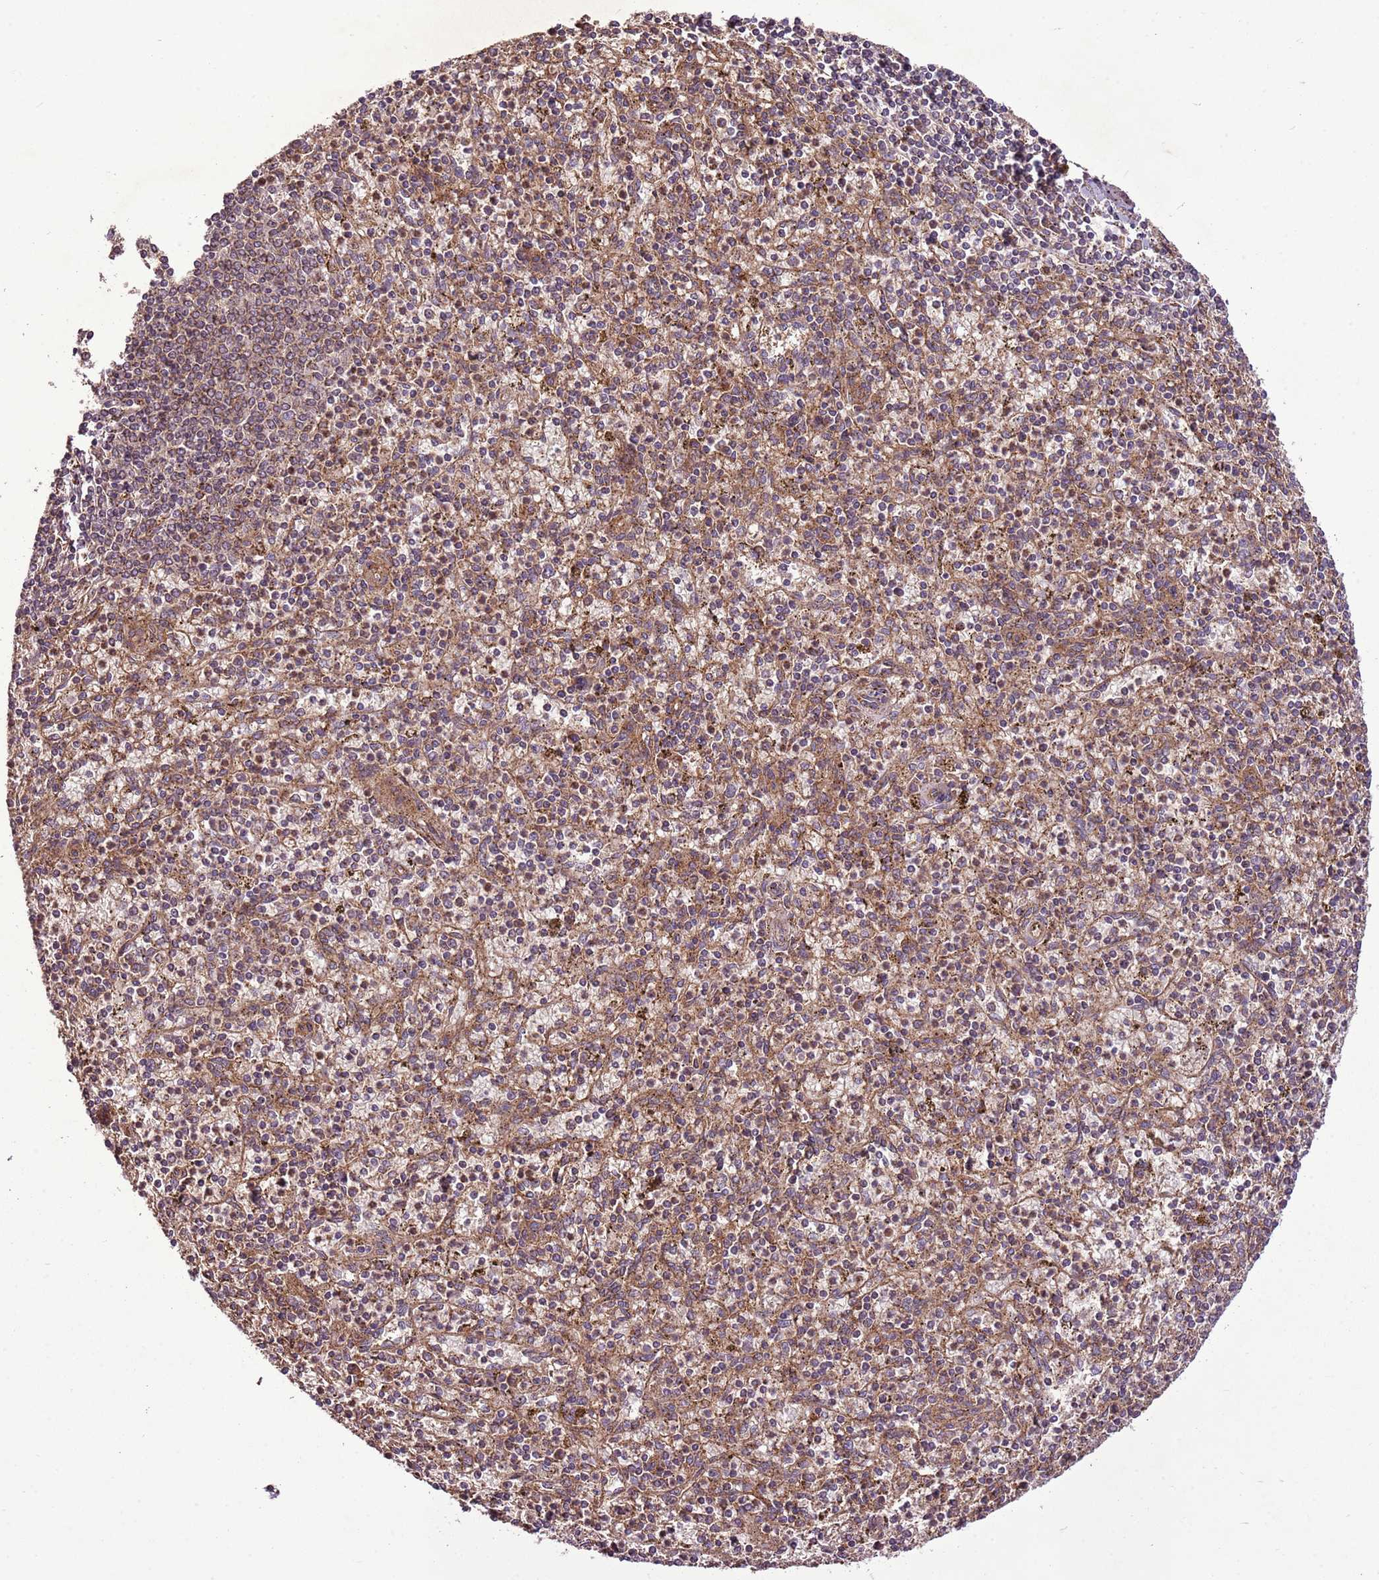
{"staining": {"intensity": "weak", "quantity": "25%-75%", "location": "cytoplasmic/membranous"}, "tissue": "spleen", "cell_type": "Cells in red pulp", "image_type": "normal", "snomed": [{"axis": "morphology", "description": "Normal tissue, NOS"}, {"axis": "topography", "description": "Spleen"}], "caption": "Weak cytoplasmic/membranous protein positivity is present in approximately 25%-75% of cells in red pulp in spleen.", "gene": "ANKRD24", "patient": {"sex": "male", "age": 72}}